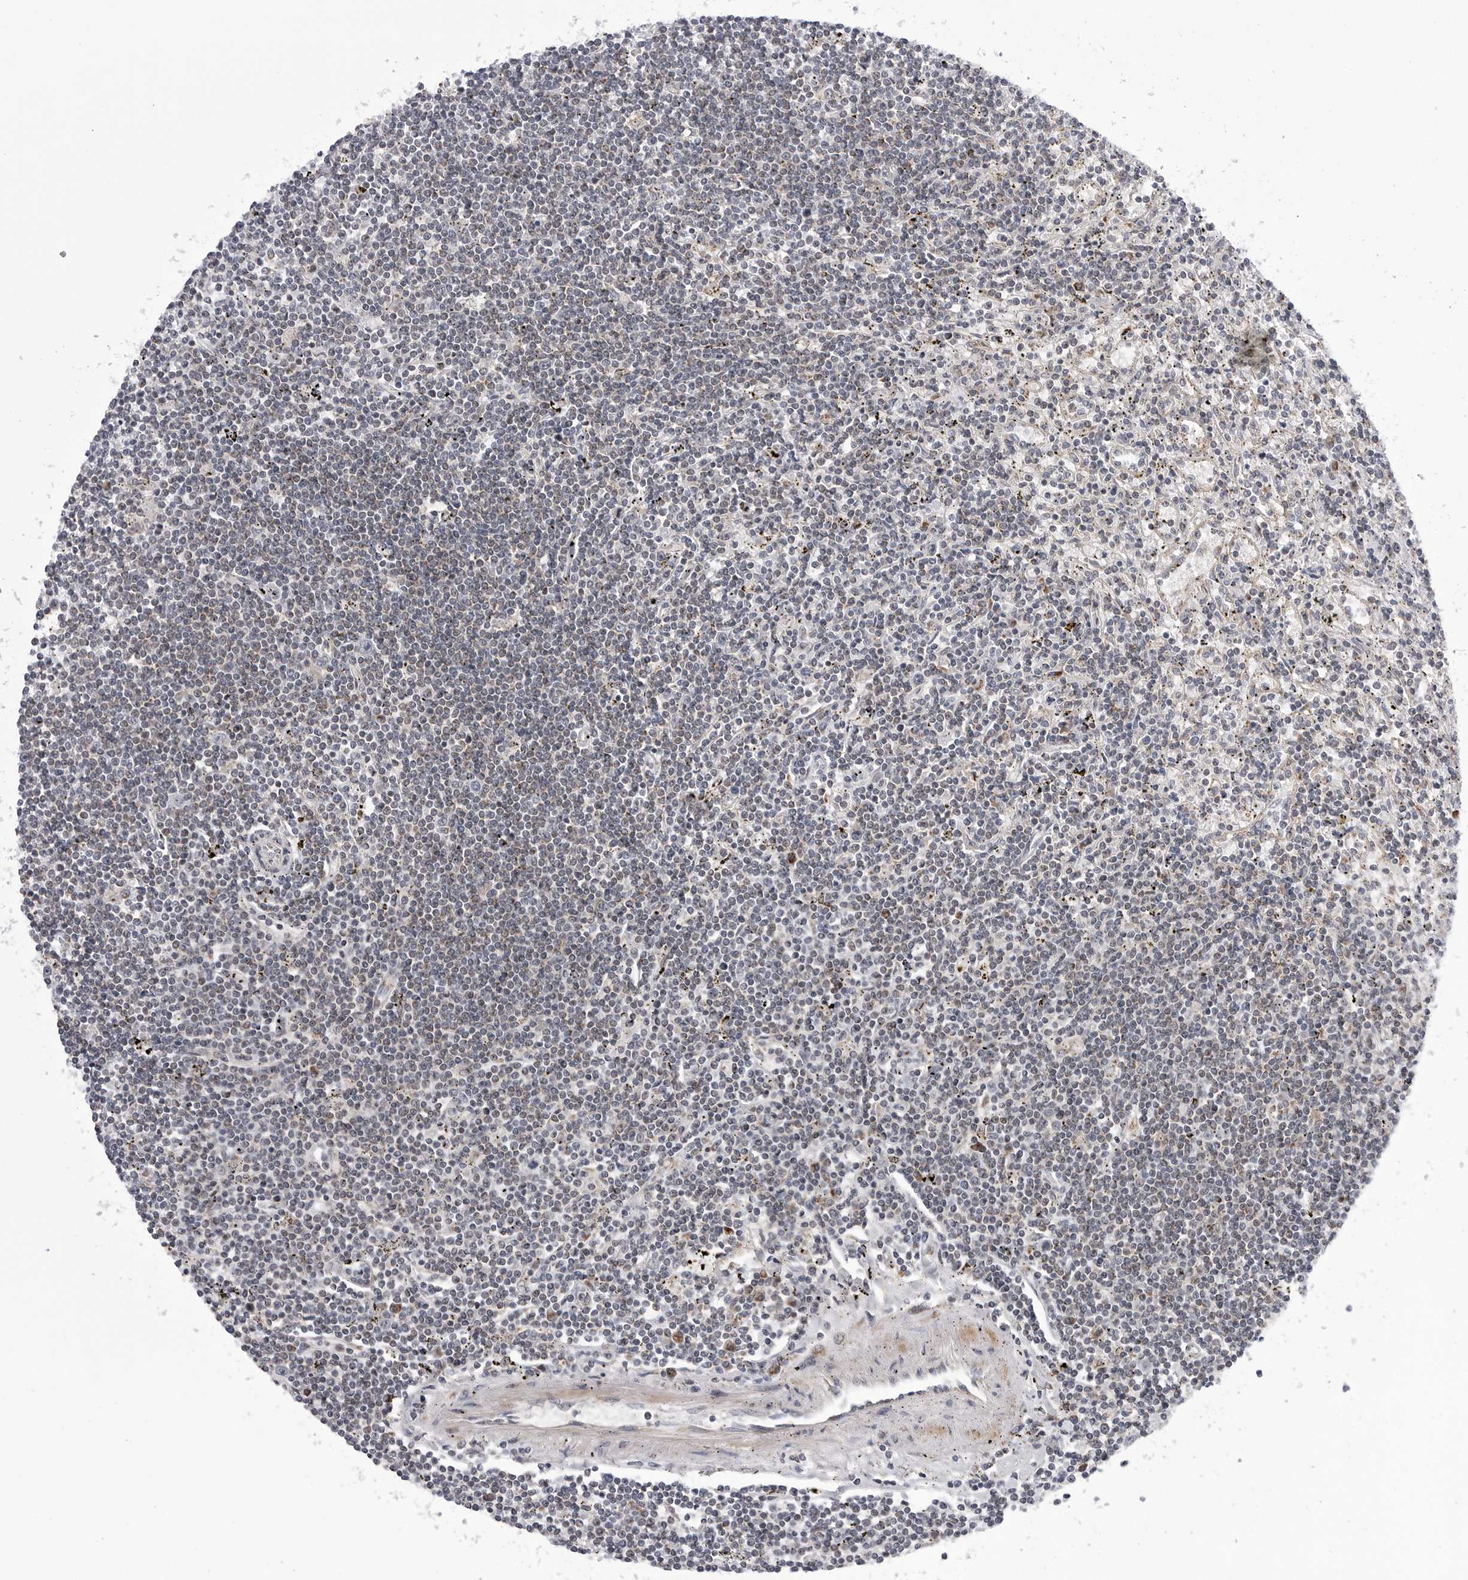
{"staining": {"intensity": "negative", "quantity": "none", "location": "none"}, "tissue": "lymphoma", "cell_type": "Tumor cells", "image_type": "cancer", "snomed": [{"axis": "morphology", "description": "Malignant lymphoma, non-Hodgkin's type, Low grade"}, {"axis": "topography", "description": "Spleen"}], "caption": "Immunohistochemical staining of human lymphoma displays no significant positivity in tumor cells.", "gene": "CDK20", "patient": {"sex": "male", "age": 76}}